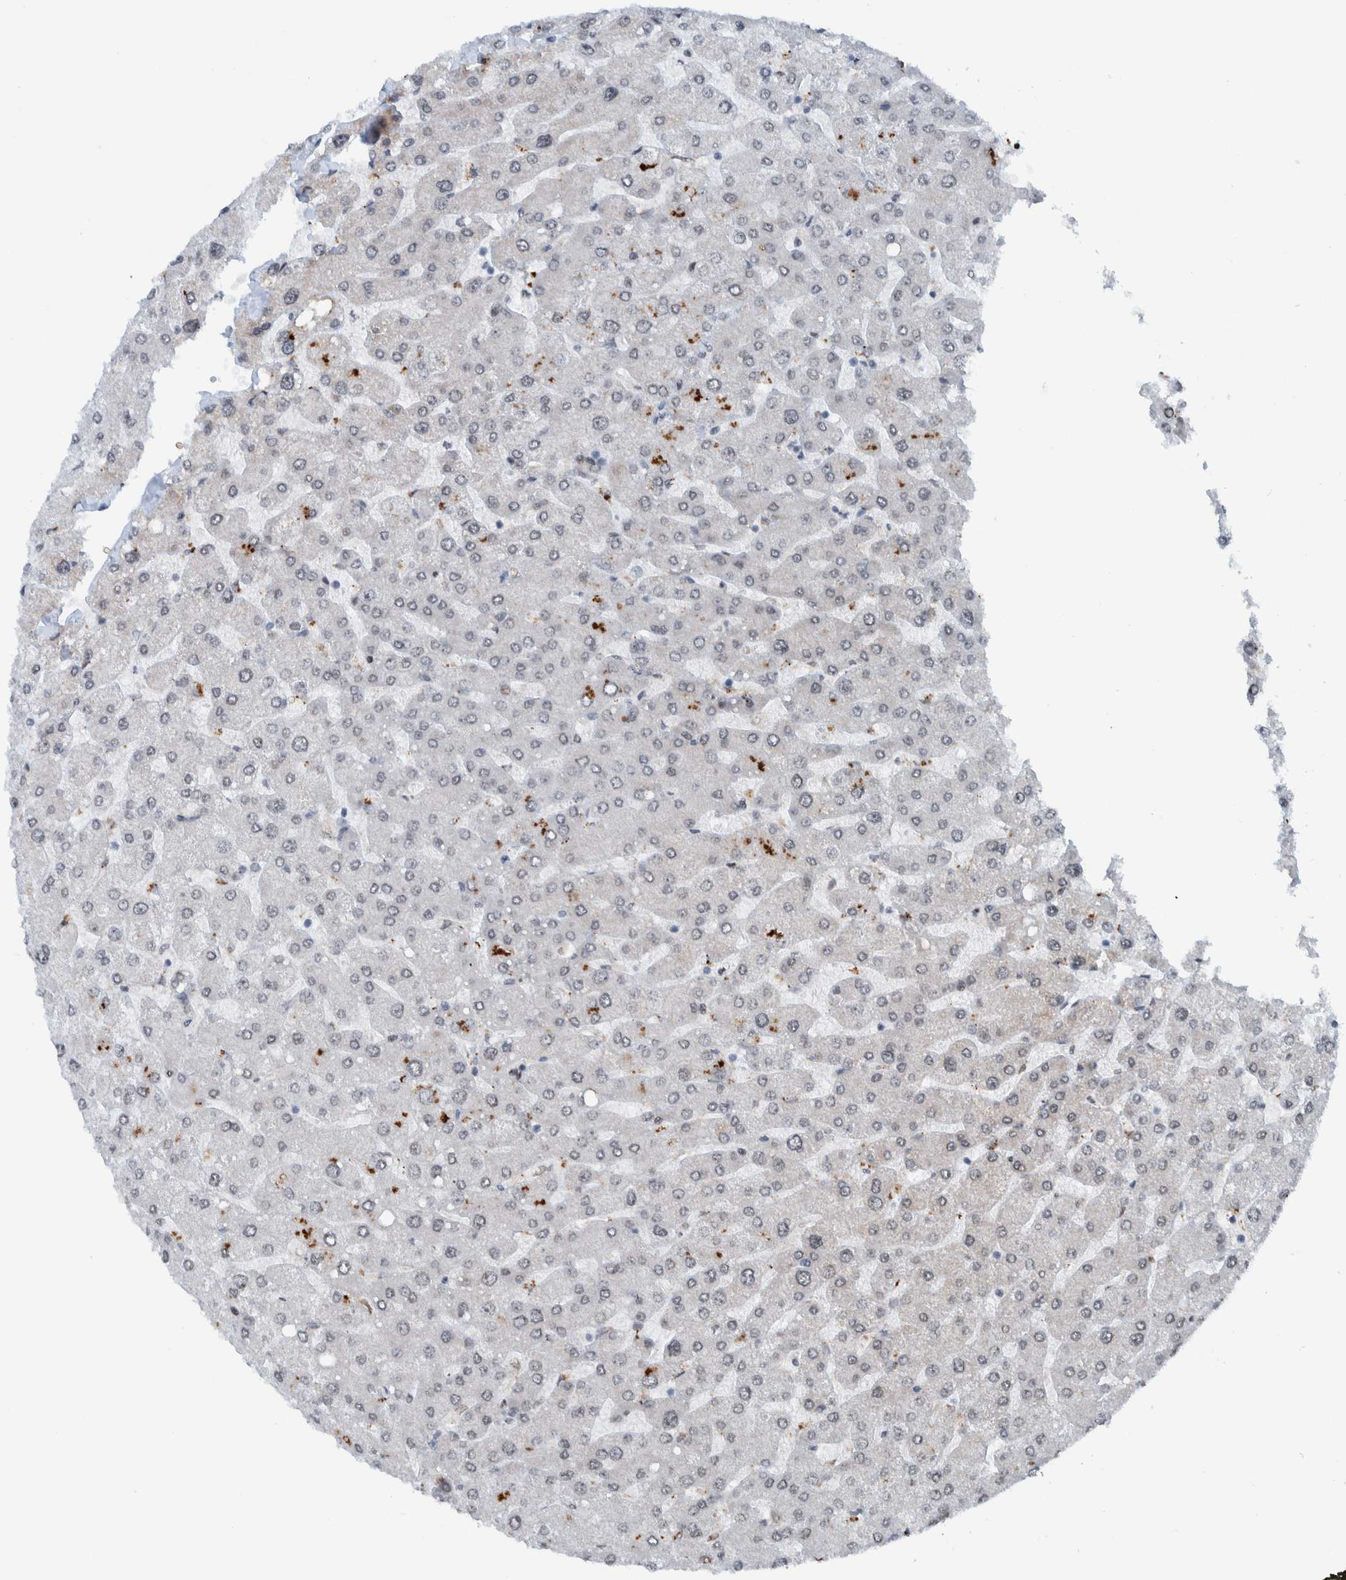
{"staining": {"intensity": "negative", "quantity": "none", "location": "none"}, "tissue": "liver", "cell_type": "Cholangiocytes", "image_type": "normal", "snomed": [{"axis": "morphology", "description": "Normal tissue, NOS"}, {"axis": "topography", "description": "Liver"}], "caption": "Micrograph shows no significant protein expression in cholangiocytes of benign liver.", "gene": "ZNF366", "patient": {"sex": "male", "age": 55}}